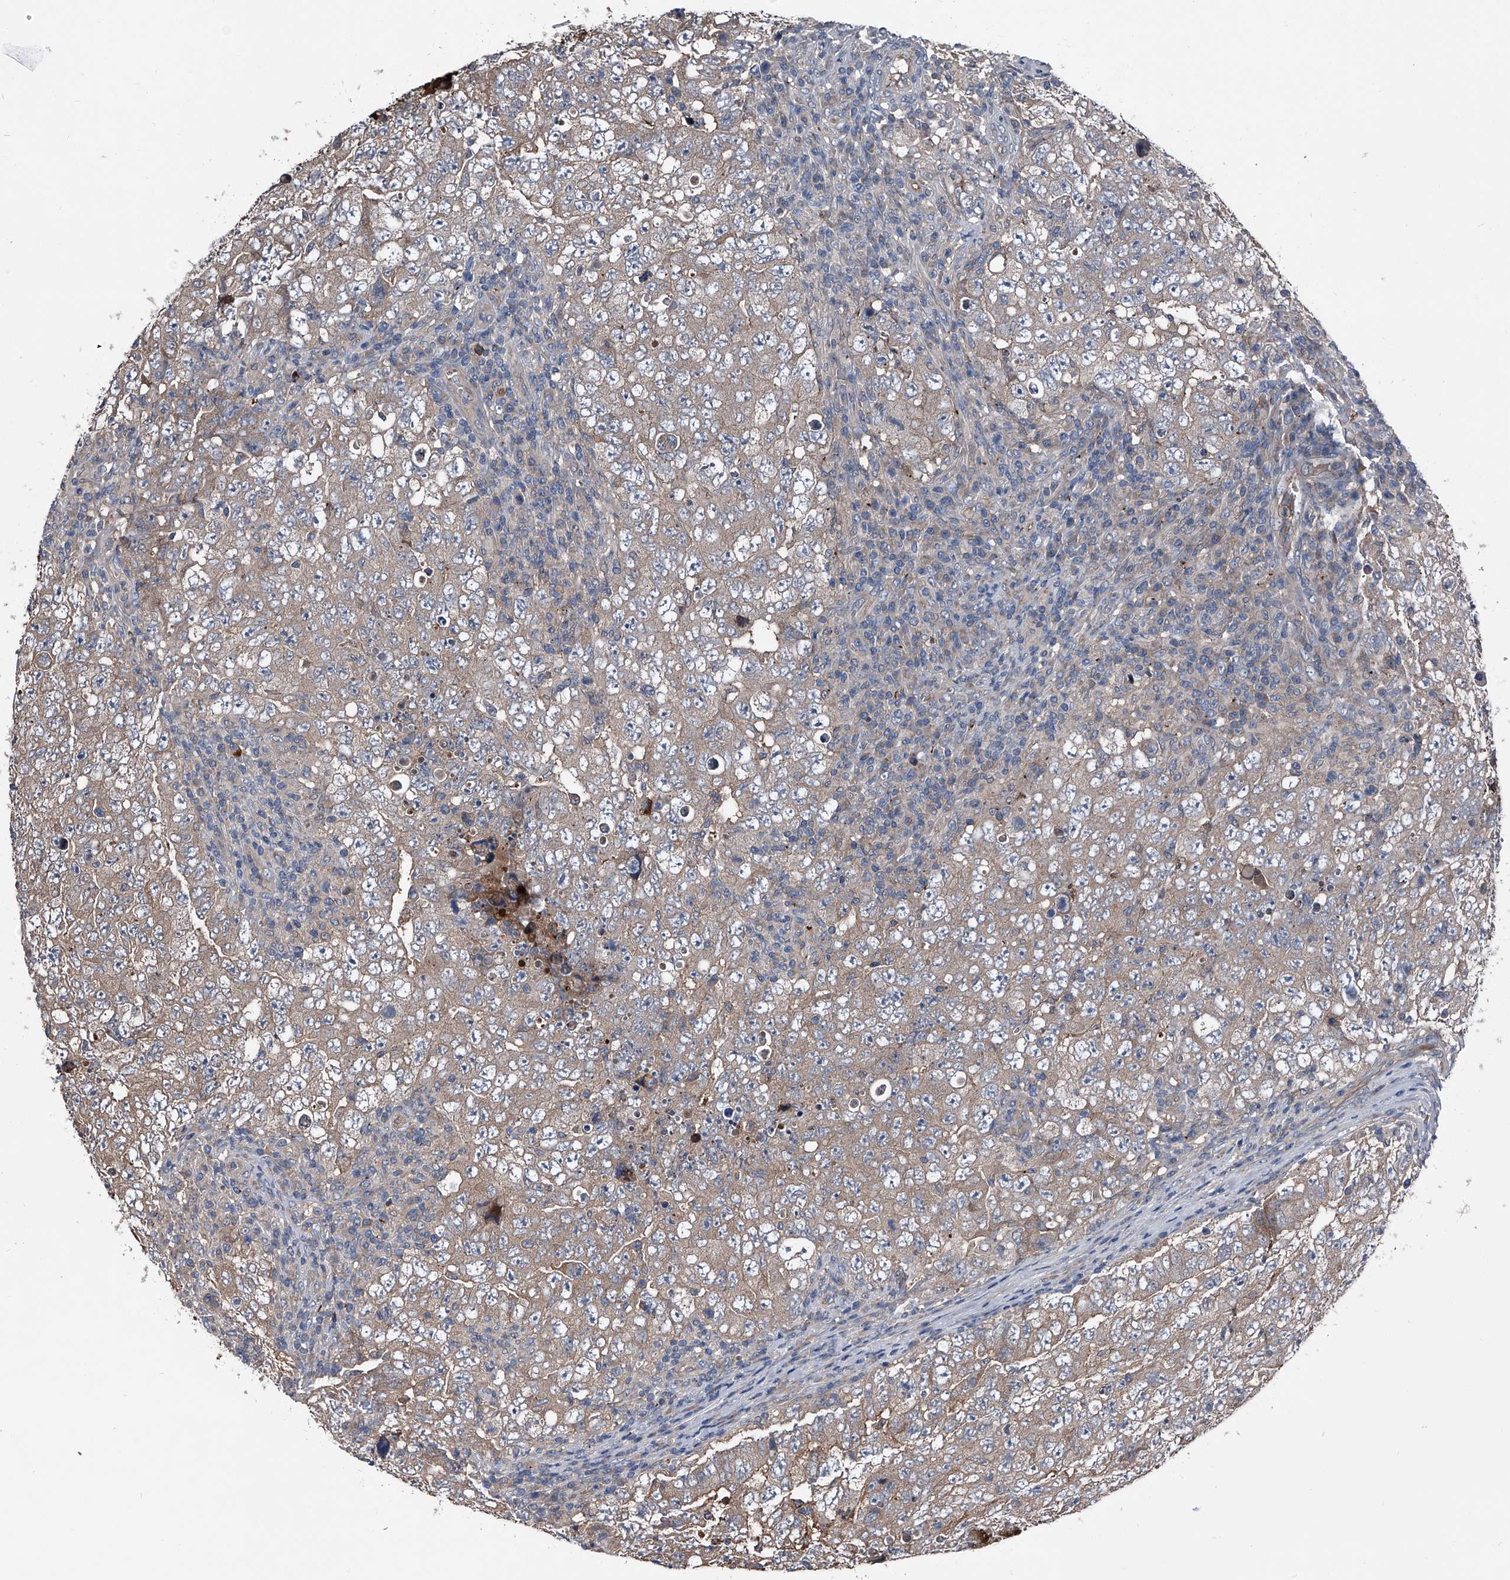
{"staining": {"intensity": "weak", "quantity": "25%-75%", "location": "cytoplasmic/membranous"}, "tissue": "testis cancer", "cell_type": "Tumor cells", "image_type": "cancer", "snomed": [{"axis": "morphology", "description": "Carcinoma, Embryonal, NOS"}, {"axis": "topography", "description": "Testis"}], "caption": "Brown immunohistochemical staining in testis embryonal carcinoma demonstrates weak cytoplasmic/membranous expression in approximately 25%-75% of tumor cells. The staining was performed using DAB, with brown indicating positive protein expression. Nuclei are stained blue with hematoxylin.", "gene": "KIF13A", "patient": {"sex": "male", "age": 26}}